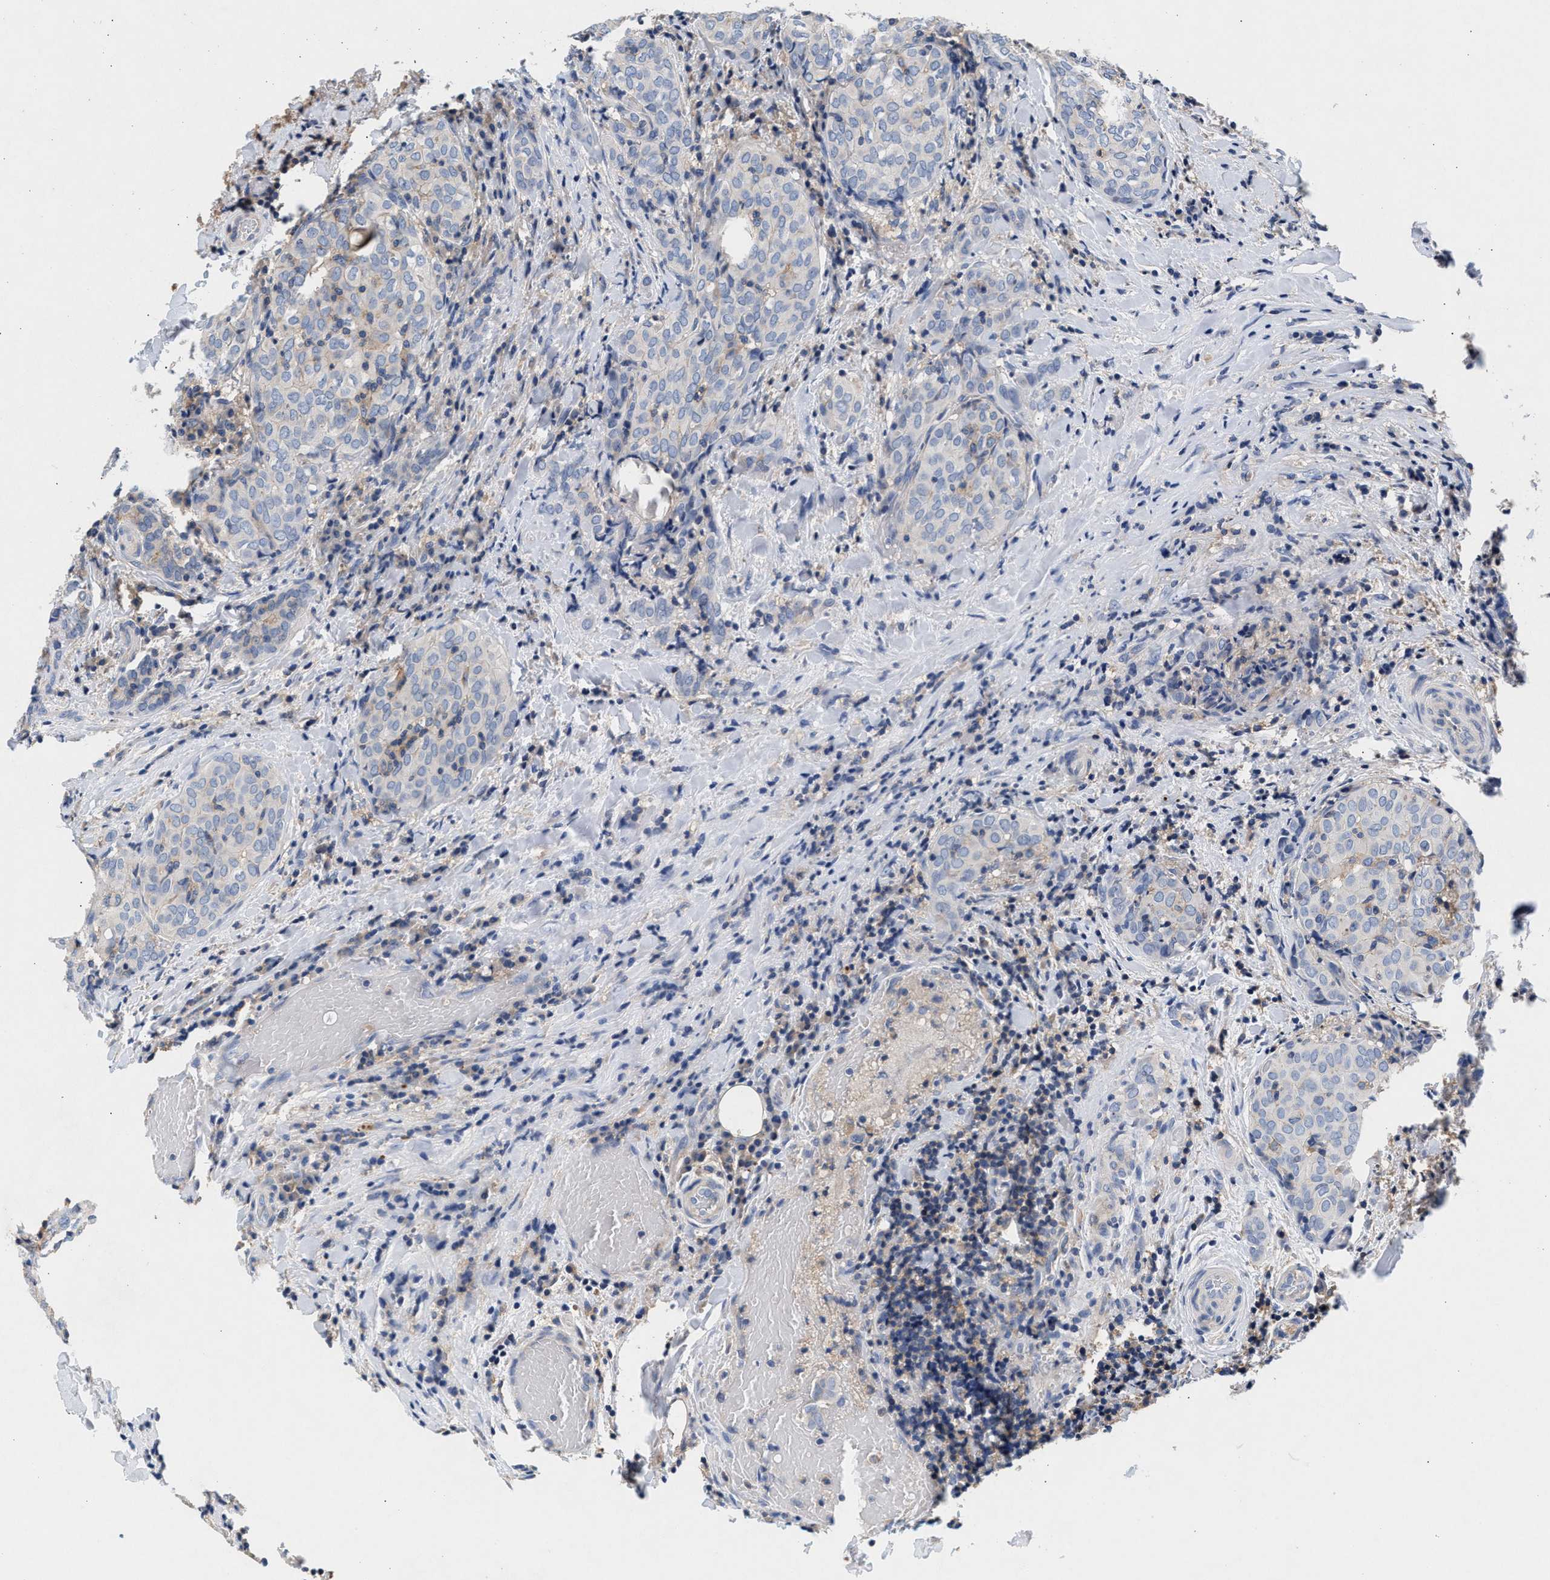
{"staining": {"intensity": "negative", "quantity": "none", "location": "none"}, "tissue": "thyroid cancer", "cell_type": "Tumor cells", "image_type": "cancer", "snomed": [{"axis": "morphology", "description": "Normal tissue, NOS"}, {"axis": "morphology", "description": "Papillary adenocarcinoma, NOS"}, {"axis": "topography", "description": "Thyroid gland"}], "caption": "An immunohistochemistry image of thyroid papillary adenocarcinoma is shown. There is no staining in tumor cells of thyroid papillary adenocarcinoma.", "gene": "GNAI3", "patient": {"sex": "female", "age": 30}}